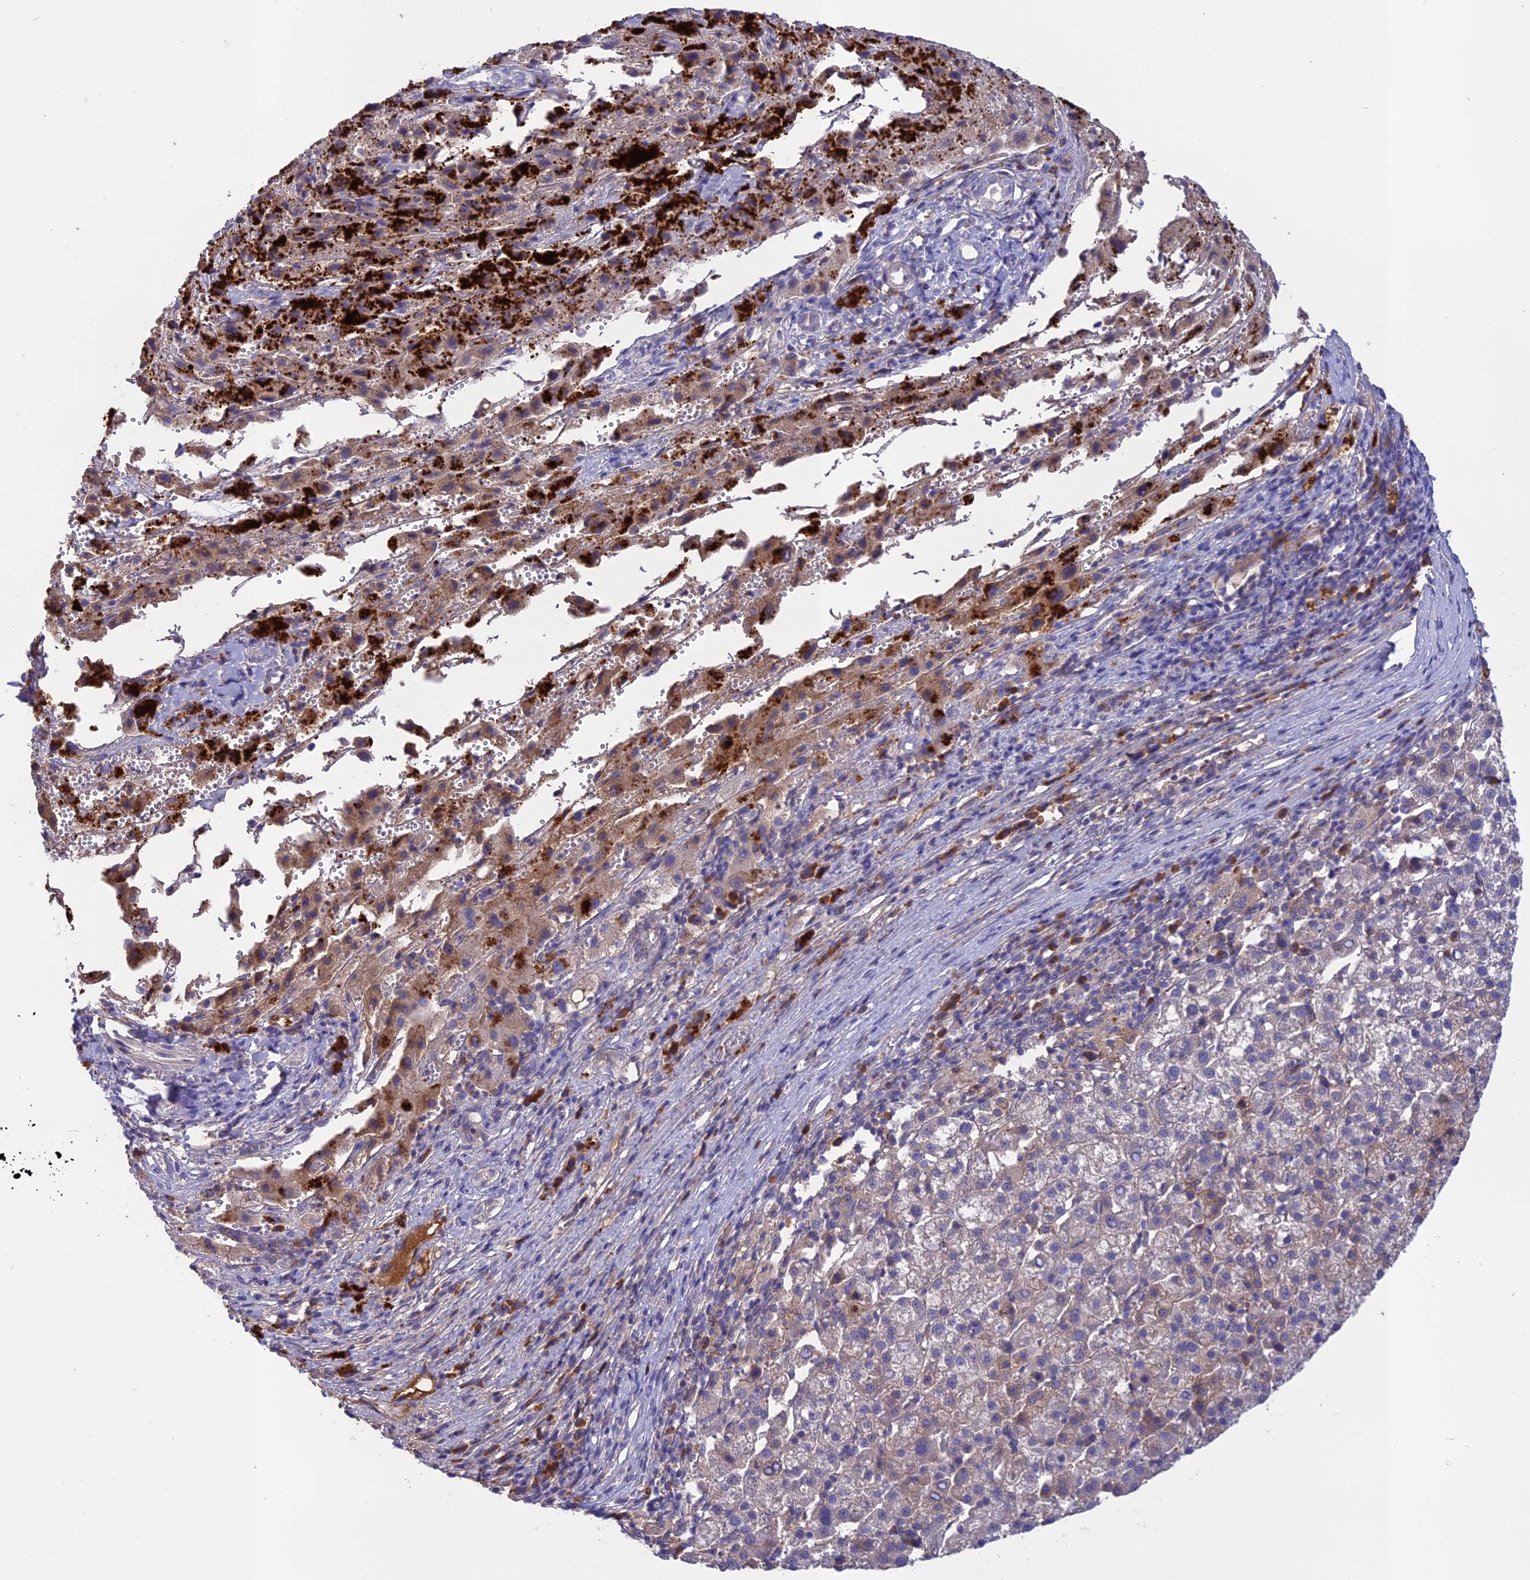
{"staining": {"intensity": "weak", "quantity": "<25%", "location": "cytoplasmic/membranous"}, "tissue": "liver cancer", "cell_type": "Tumor cells", "image_type": "cancer", "snomed": [{"axis": "morphology", "description": "Carcinoma, Hepatocellular, NOS"}, {"axis": "topography", "description": "Liver"}], "caption": "The photomicrograph reveals no staining of tumor cells in liver hepatocellular carcinoma. (DAB (3,3'-diaminobenzidine) IHC with hematoxylin counter stain).", "gene": "ADO", "patient": {"sex": "female", "age": 58}}